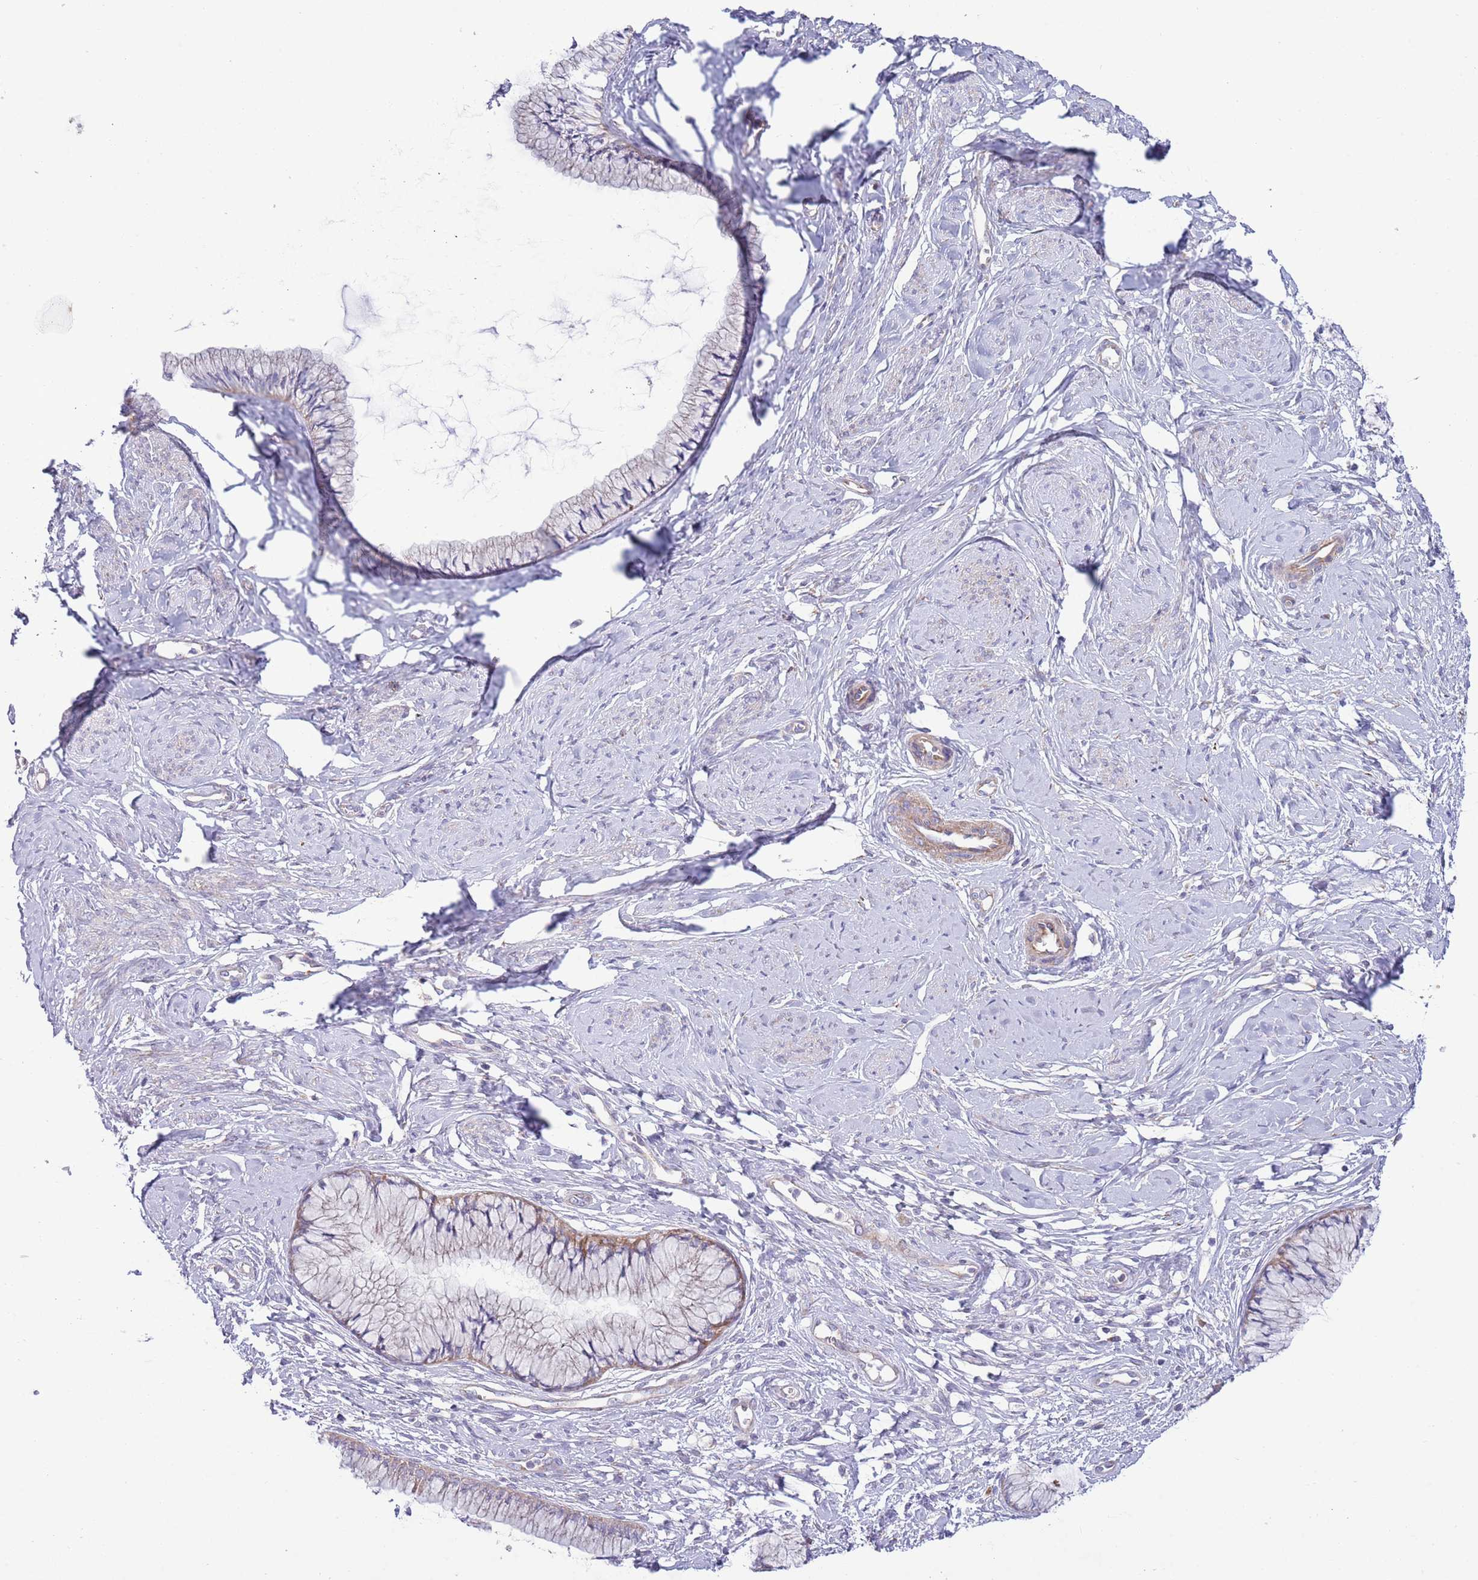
{"staining": {"intensity": "moderate", "quantity": "<25%", "location": "cytoplasmic/membranous"}, "tissue": "cervix", "cell_type": "Glandular cells", "image_type": "normal", "snomed": [{"axis": "morphology", "description": "Normal tissue, NOS"}, {"axis": "topography", "description": "Cervix"}], "caption": "Immunohistochemistry photomicrograph of benign cervix stained for a protein (brown), which shows low levels of moderate cytoplasmic/membranous expression in approximately <25% of glandular cells.", "gene": "TOMM5", "patient": {"sex": "female", "age": 42}}